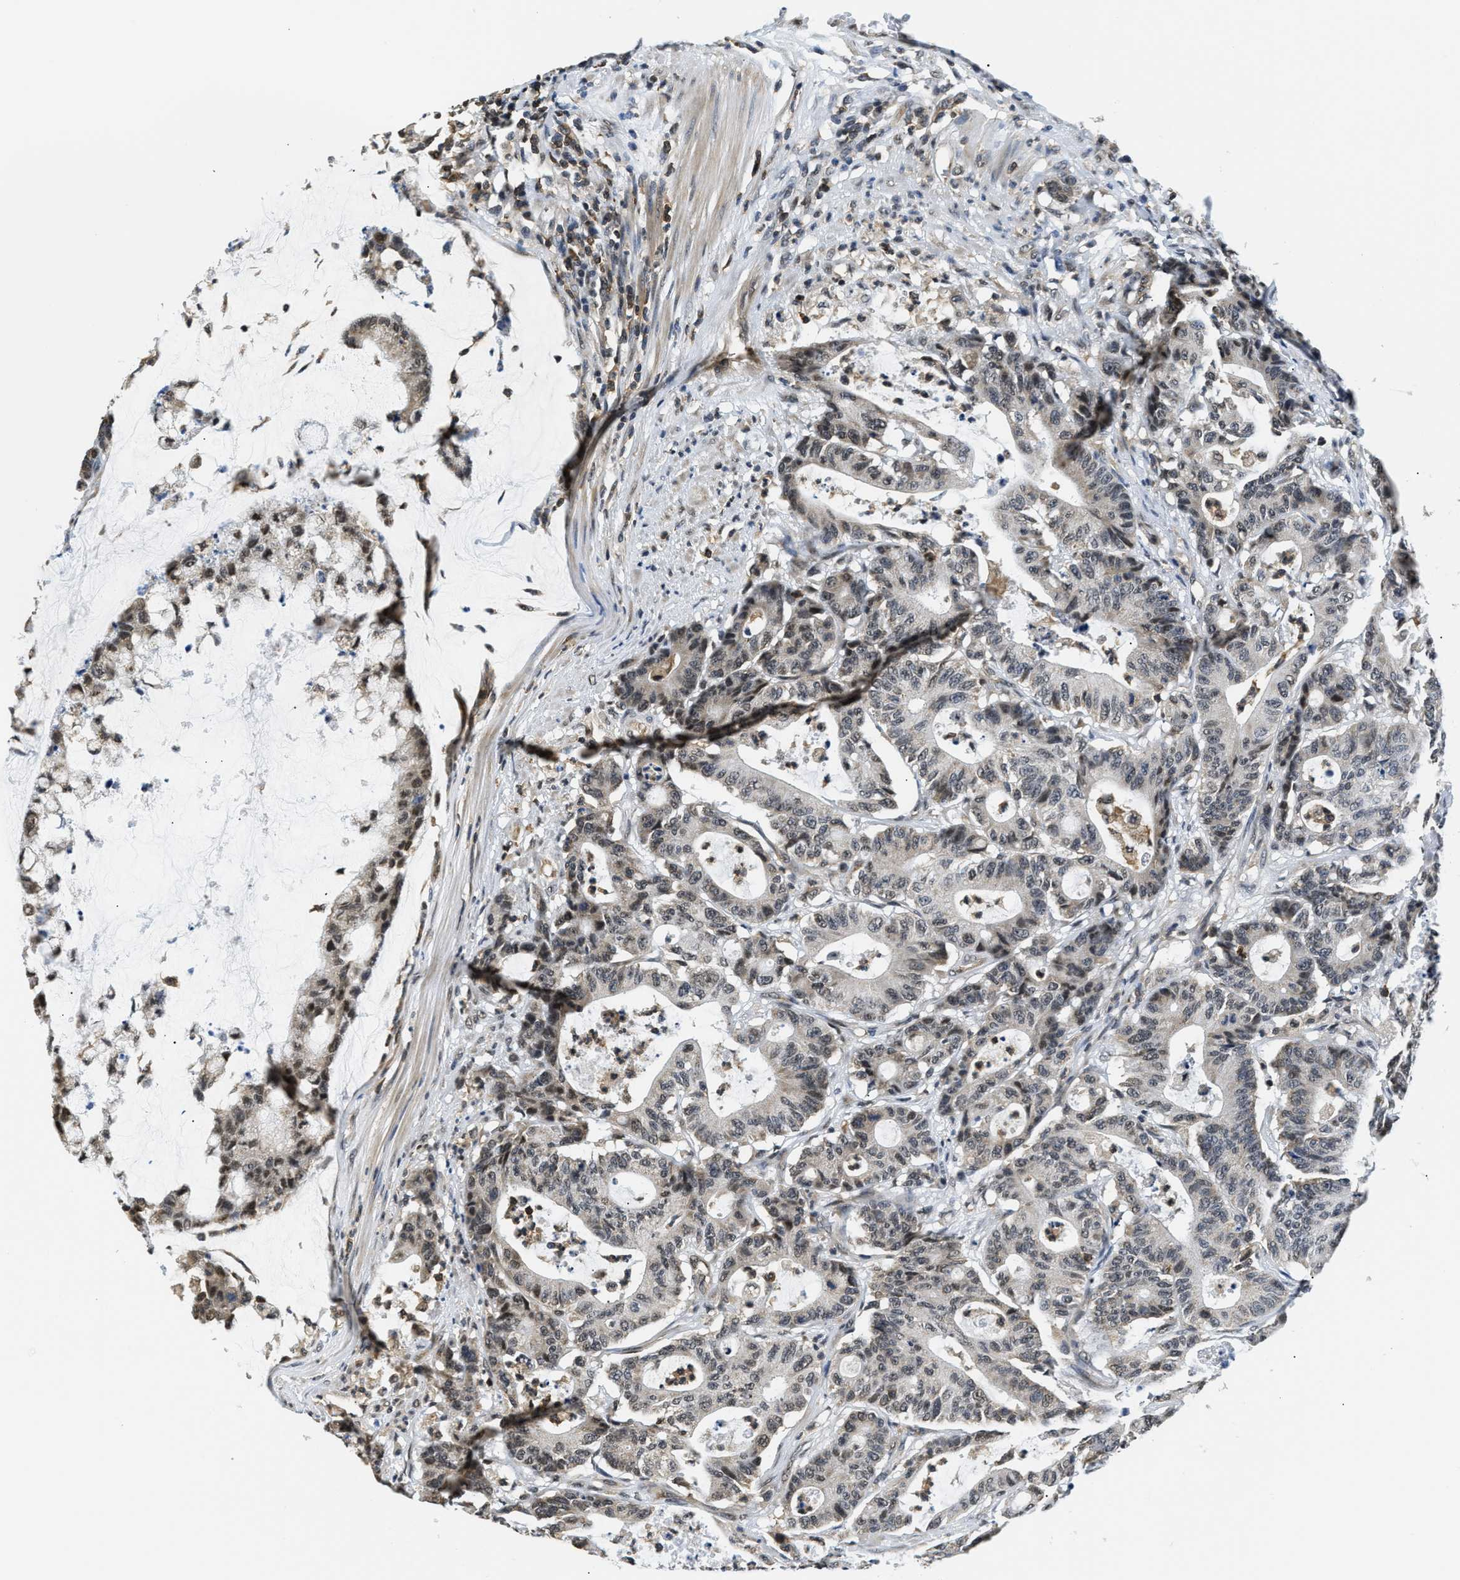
{"staining": {"intensity": "weak", "quantity": "25%-75%", "location": "nuclear"}, "tissue": "colorectal cancer", "cell_type": "Tumor cells", "image_type": "cancer", "snomed": [{"axis": "morphology", "description": "Adenocarcinoma, NOS"}, {"axis": "topography", "description": "Colon"}], "caption": "Immunohistochemistry (IHC) micrograph of neoplastic tissue: human colorectal adenocarcinoma stained using IHC exhibits low levels of weak protein expression localized specifically in the nuclear of tumor cells, appearing as a nuclear brown color.", "gene": "STK10", "patient": {"sex": "female", "age": 84}}